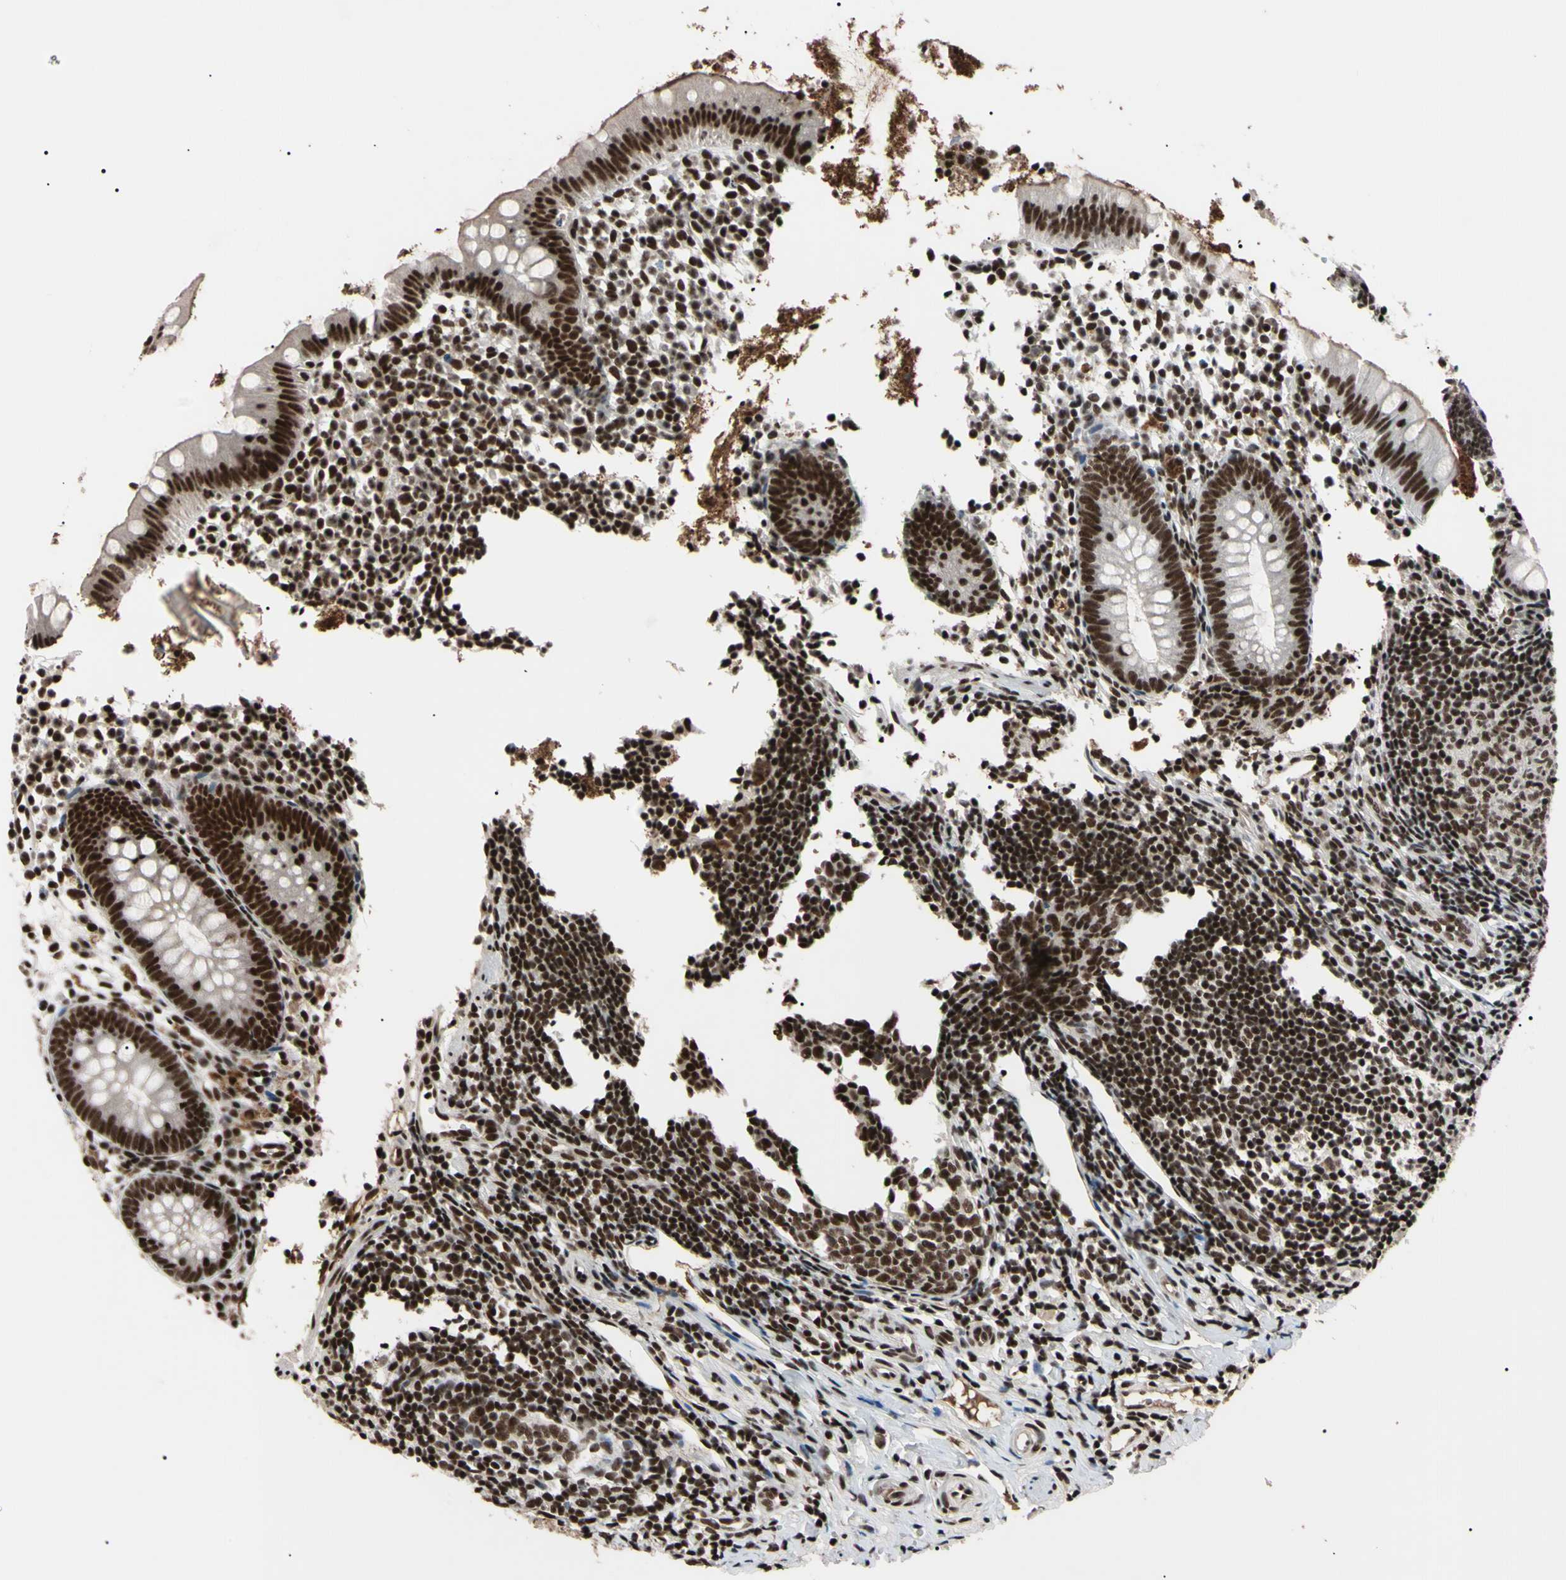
{"staining": {"intensity": "moderate", "quantity": ">75%", "location": "nuclear"}, "tissue": "appendix", "cell_type": "Glandular cells", "image_type": "normal", "snomed": [{"axis": "morphology", "description": "Normal tissue, NOS"}, {"axis": "topography", "description": "Appendix"}], "caption": "This is a photomicrograph of immunohistochemistry staining of benign appendix, which shows moderate expression in the nuclear of glandular cells.", "gene": "YY1", "patient": {"sex": "female", "age": 20}}